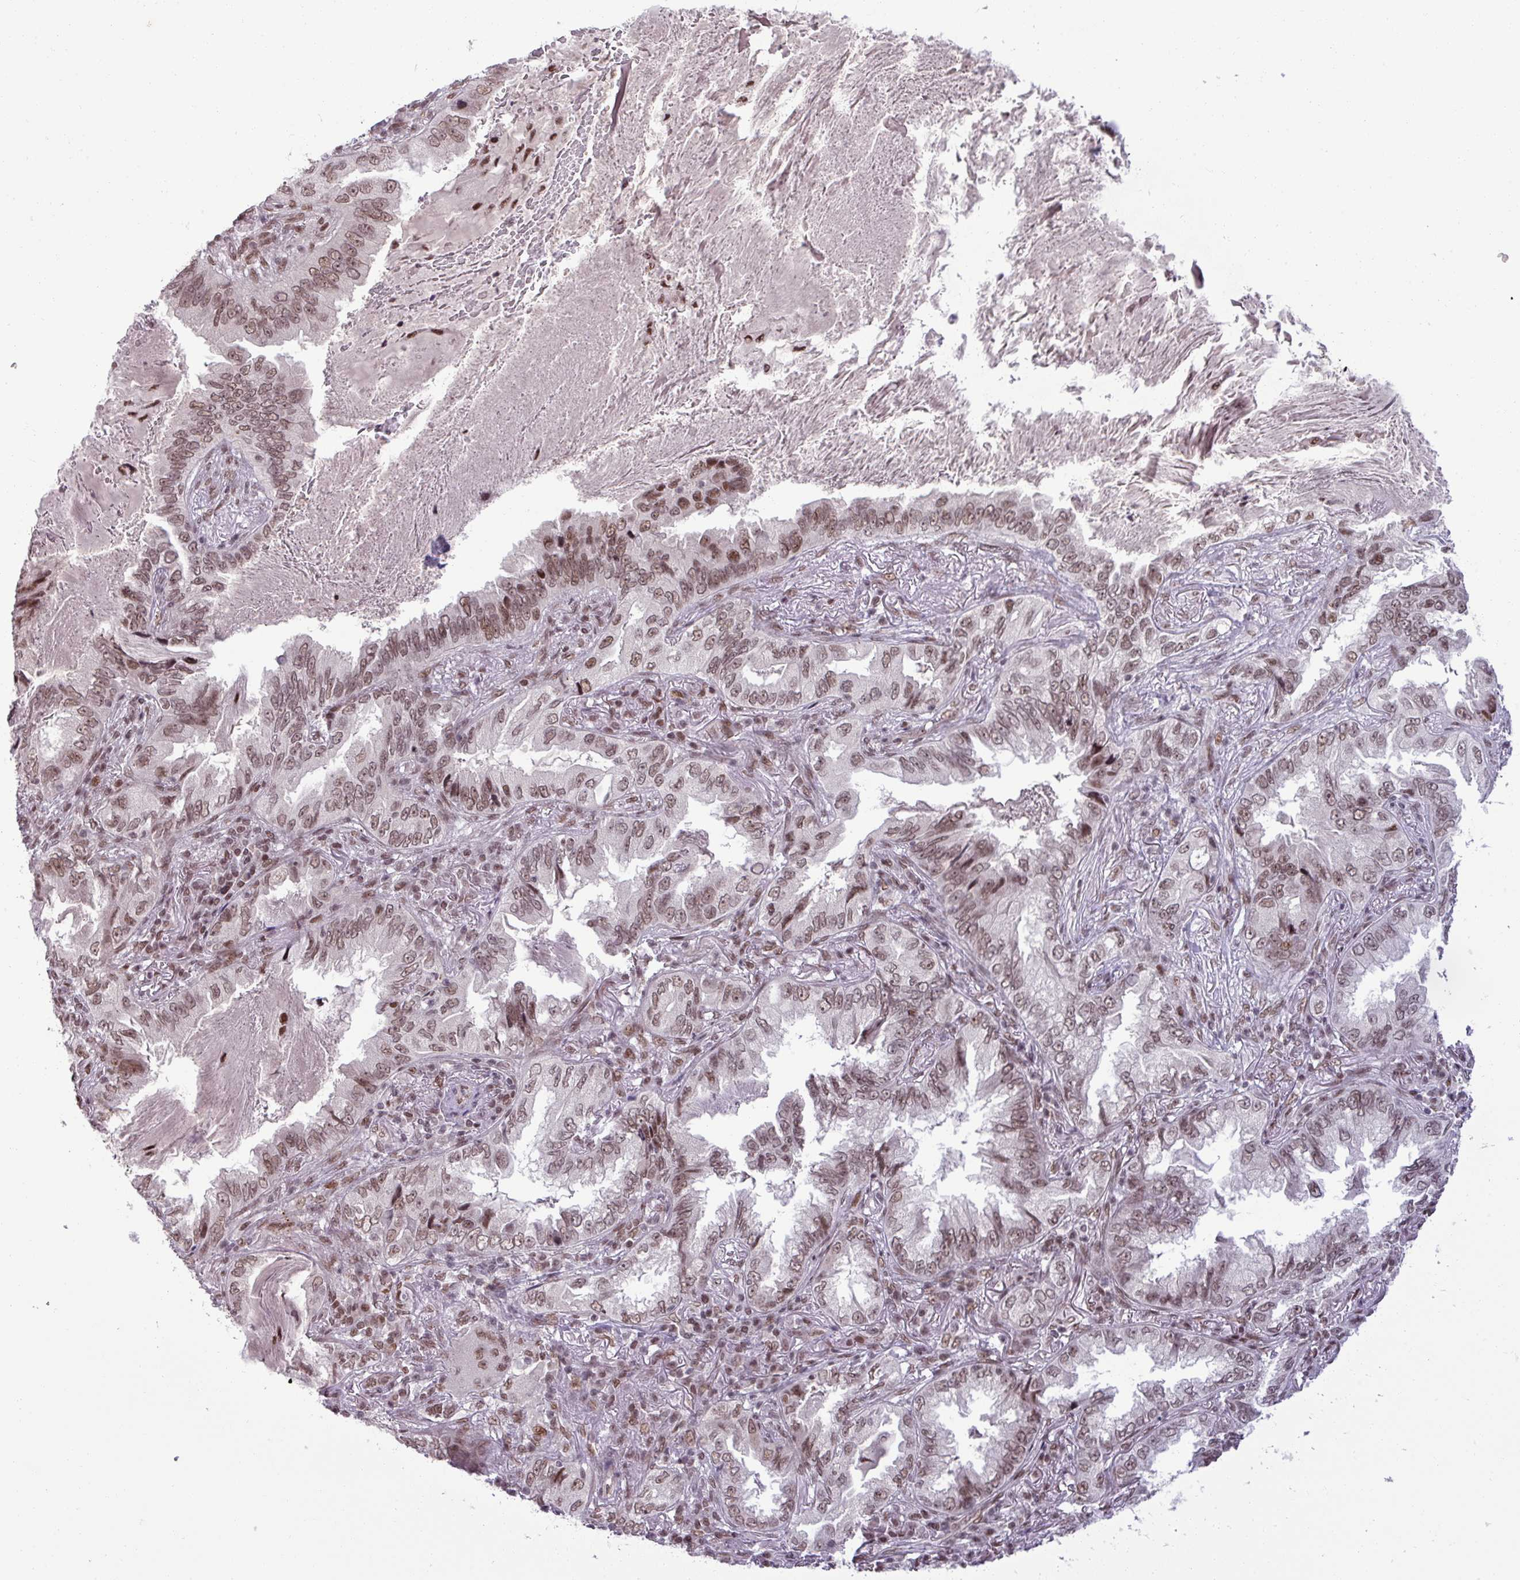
{"staining": {"intensity": "moderate", "quantity": ">75%", "location": "nuclear"}, "tissue": "lung cancer", "cell_type": "Tumor cells", "image_type": "cancer", "snomed": [{"axis": "morphology", "description": "Adenocarcinoma, NOS"}, {"axis": "topography", "description": "Lung"}], "caption": "Approximately >75% of tumor cells in human lung cancer (adenocarcinoma) demonstrate moderate nuclear protein staining as visualized by brown immunohistochemical staining.", "gene": "PTPN20", "patient": {"sex": "female", "age": 69}}